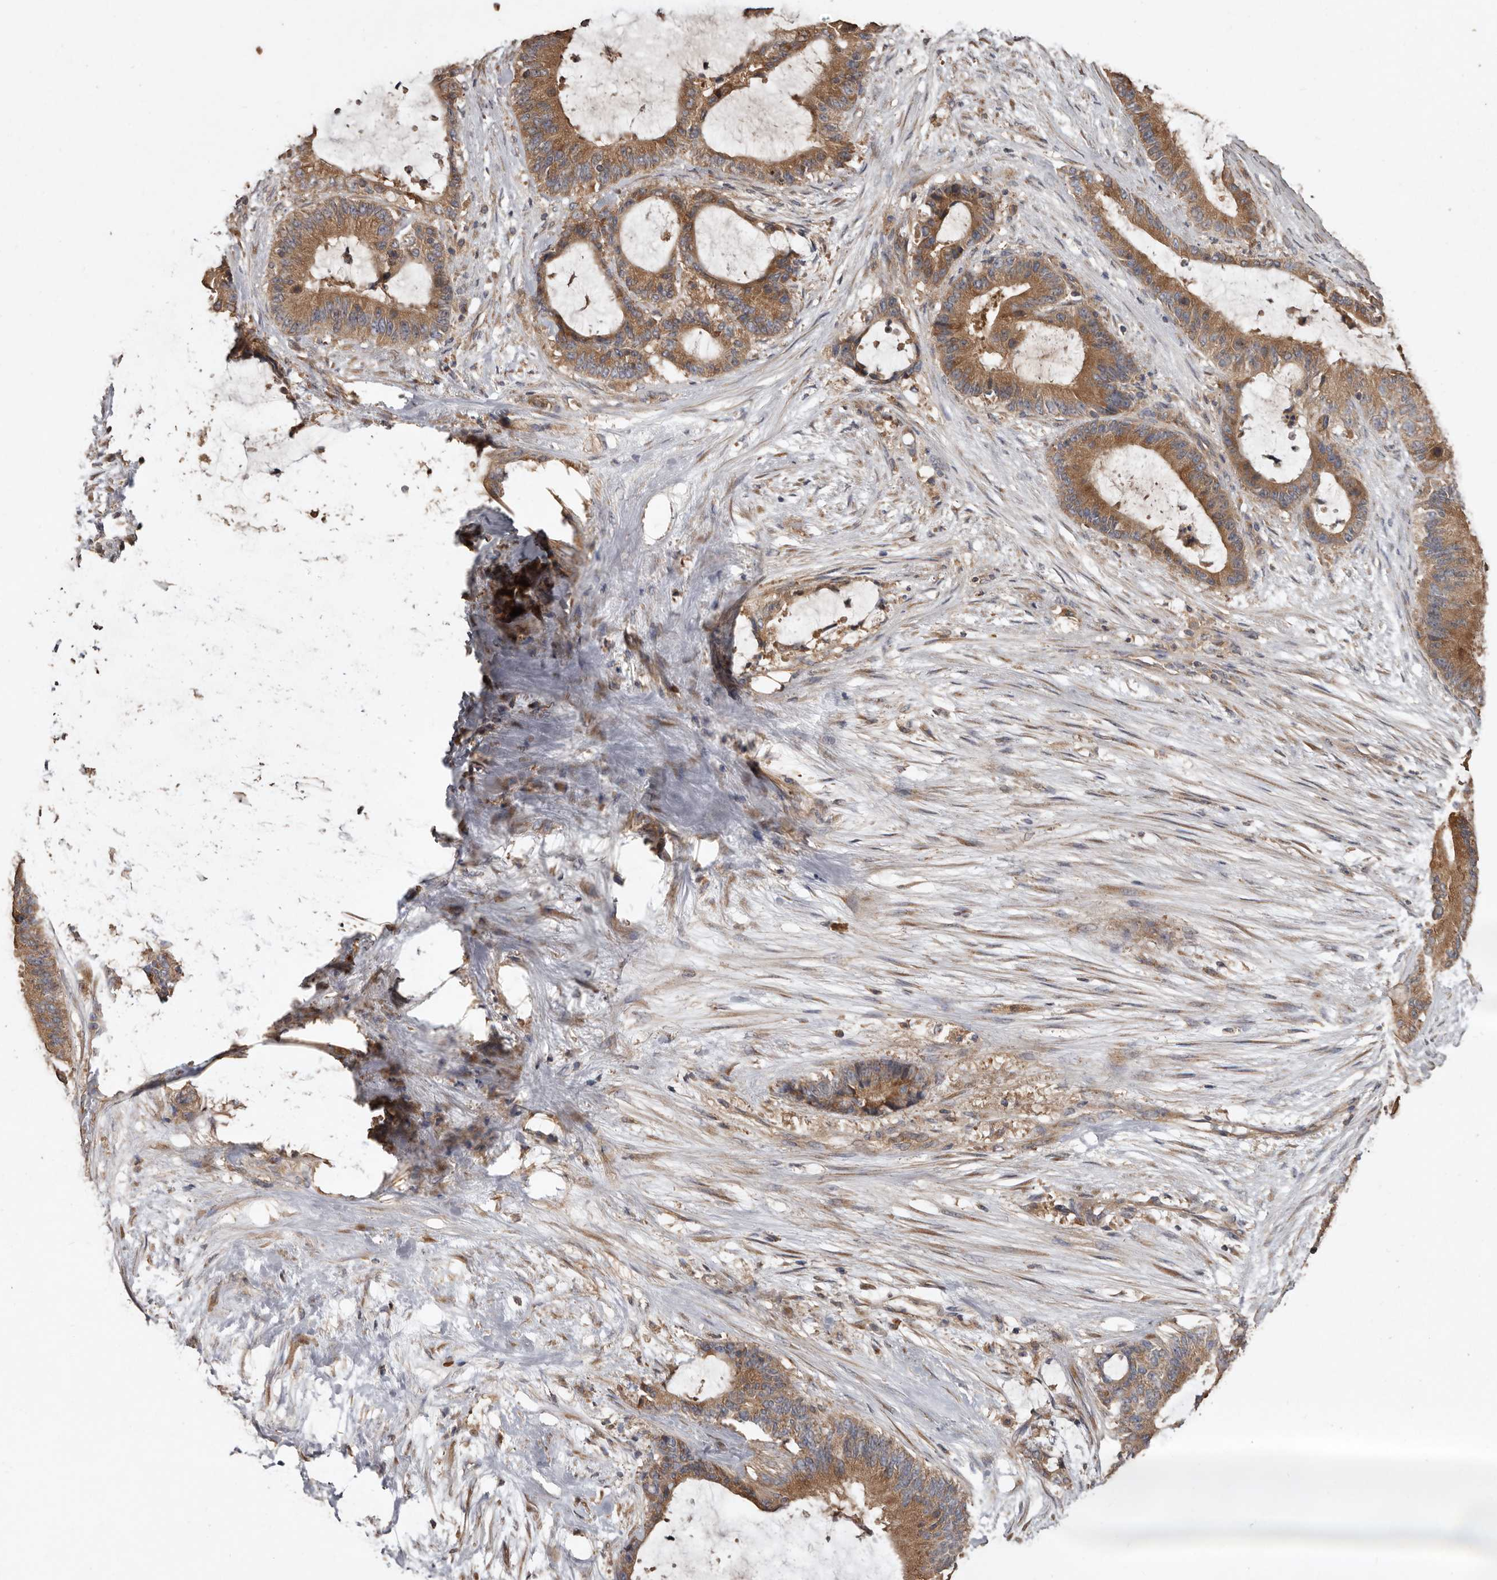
{"staining": {"intensity": "moderate", "quantity": ">75%", "location": "cytoplasmic/membranous"}, "tissue": "liver cancer", "cell_type": "Tumor cells", "image_type": "cancer", "snomed": [{"axis": "morphology", "description": "Normal tissue, NOS"}, {"axis": "morphology", "description": "Cholangiocarcinoma"}, {"axis": "topography", "description": "Liver"}, {"axis": "topography", "description": "Peripheral nerve tissue"}], "caption": "Protein positivity by immunohistochemistry (IHC) demonstrates moderate cytoplasmic/membranous positivity in approximately >75% of tumor cells in cholangiocarcinoma (liver). The protein of interest is stained brown, and the nuclei are stained in blue (DAB (3,3'-diaminobenzidine) IHC with brightfield microscopy, high magnification).", "gene": "FLCN", "patient": {"sex": "female", "age": 73}}